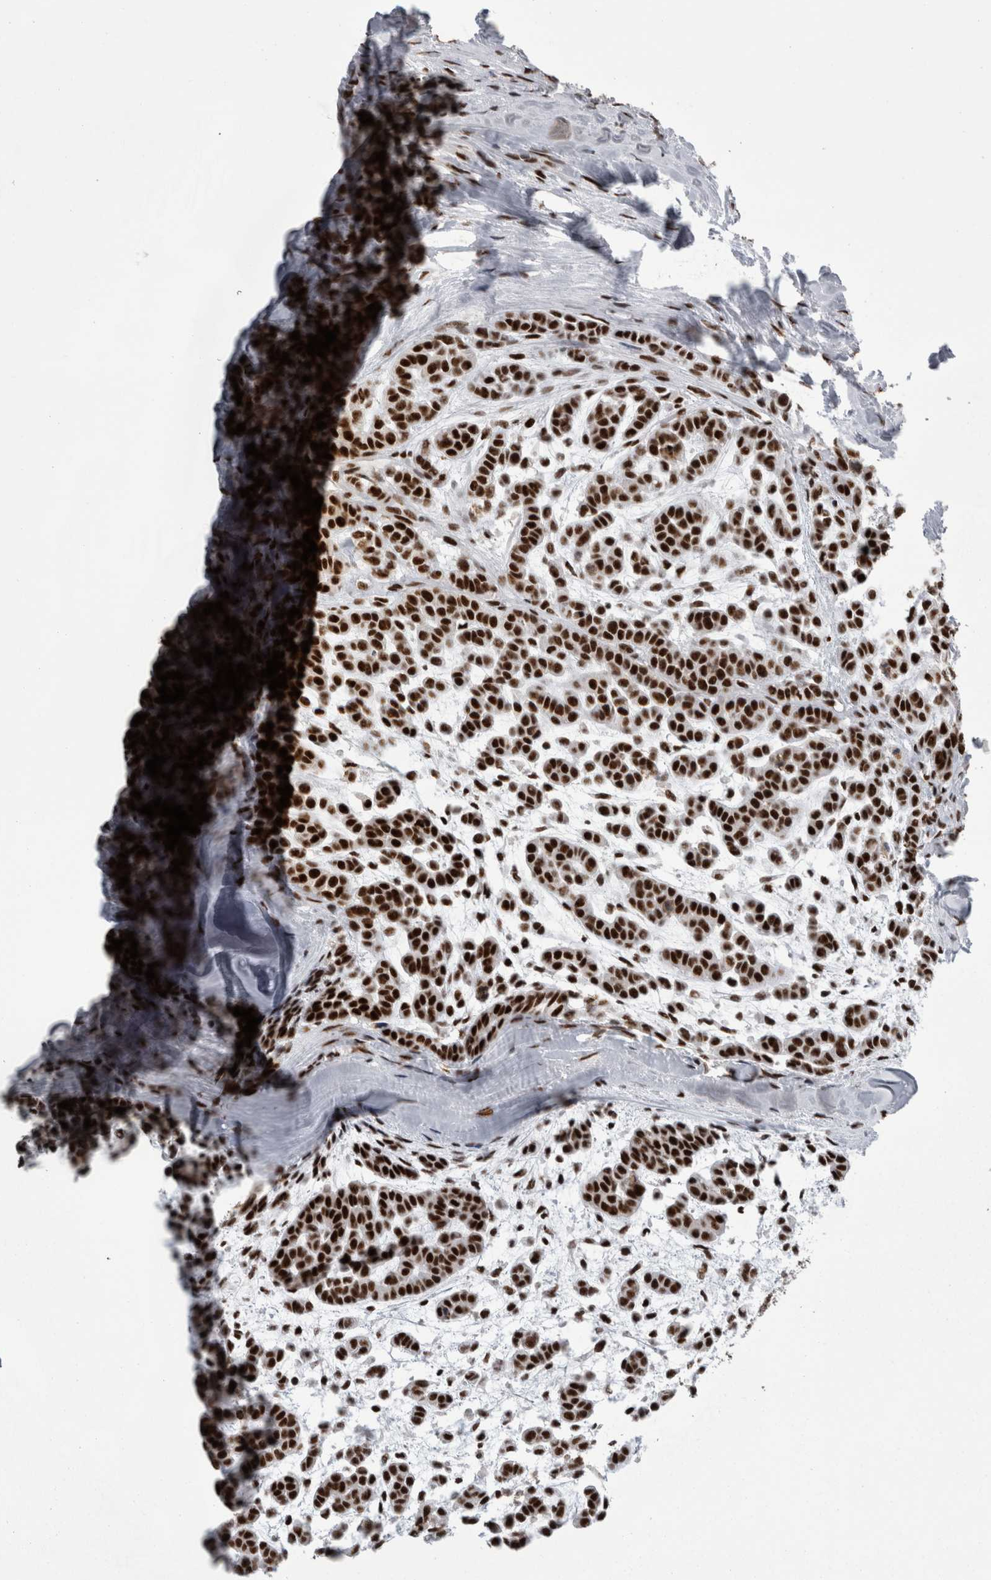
{"staining": {"intensity": "strong", "quantity": ">75%", "location": "nuclear"}, "tissue": "head and neck cancer", "cell_type": "Tumor cells", "image_type": "cancer", "snomed": [{"axis": "morphology", "description": "Adenocarcinoma, NOS"}, {"axis": "morphology", "description": "Adenoma, NOS"}, {"axis": "topography", "description": "Head-Neck"}], "caption": "Immunohistochemical staining of human adenocarcinoma (head and neck) reveals high levels of strong nuclear positivity in about >75% of tumor cells.", "gene": "SNRNP40", "patient": {"sex": "female", "age": 55}}